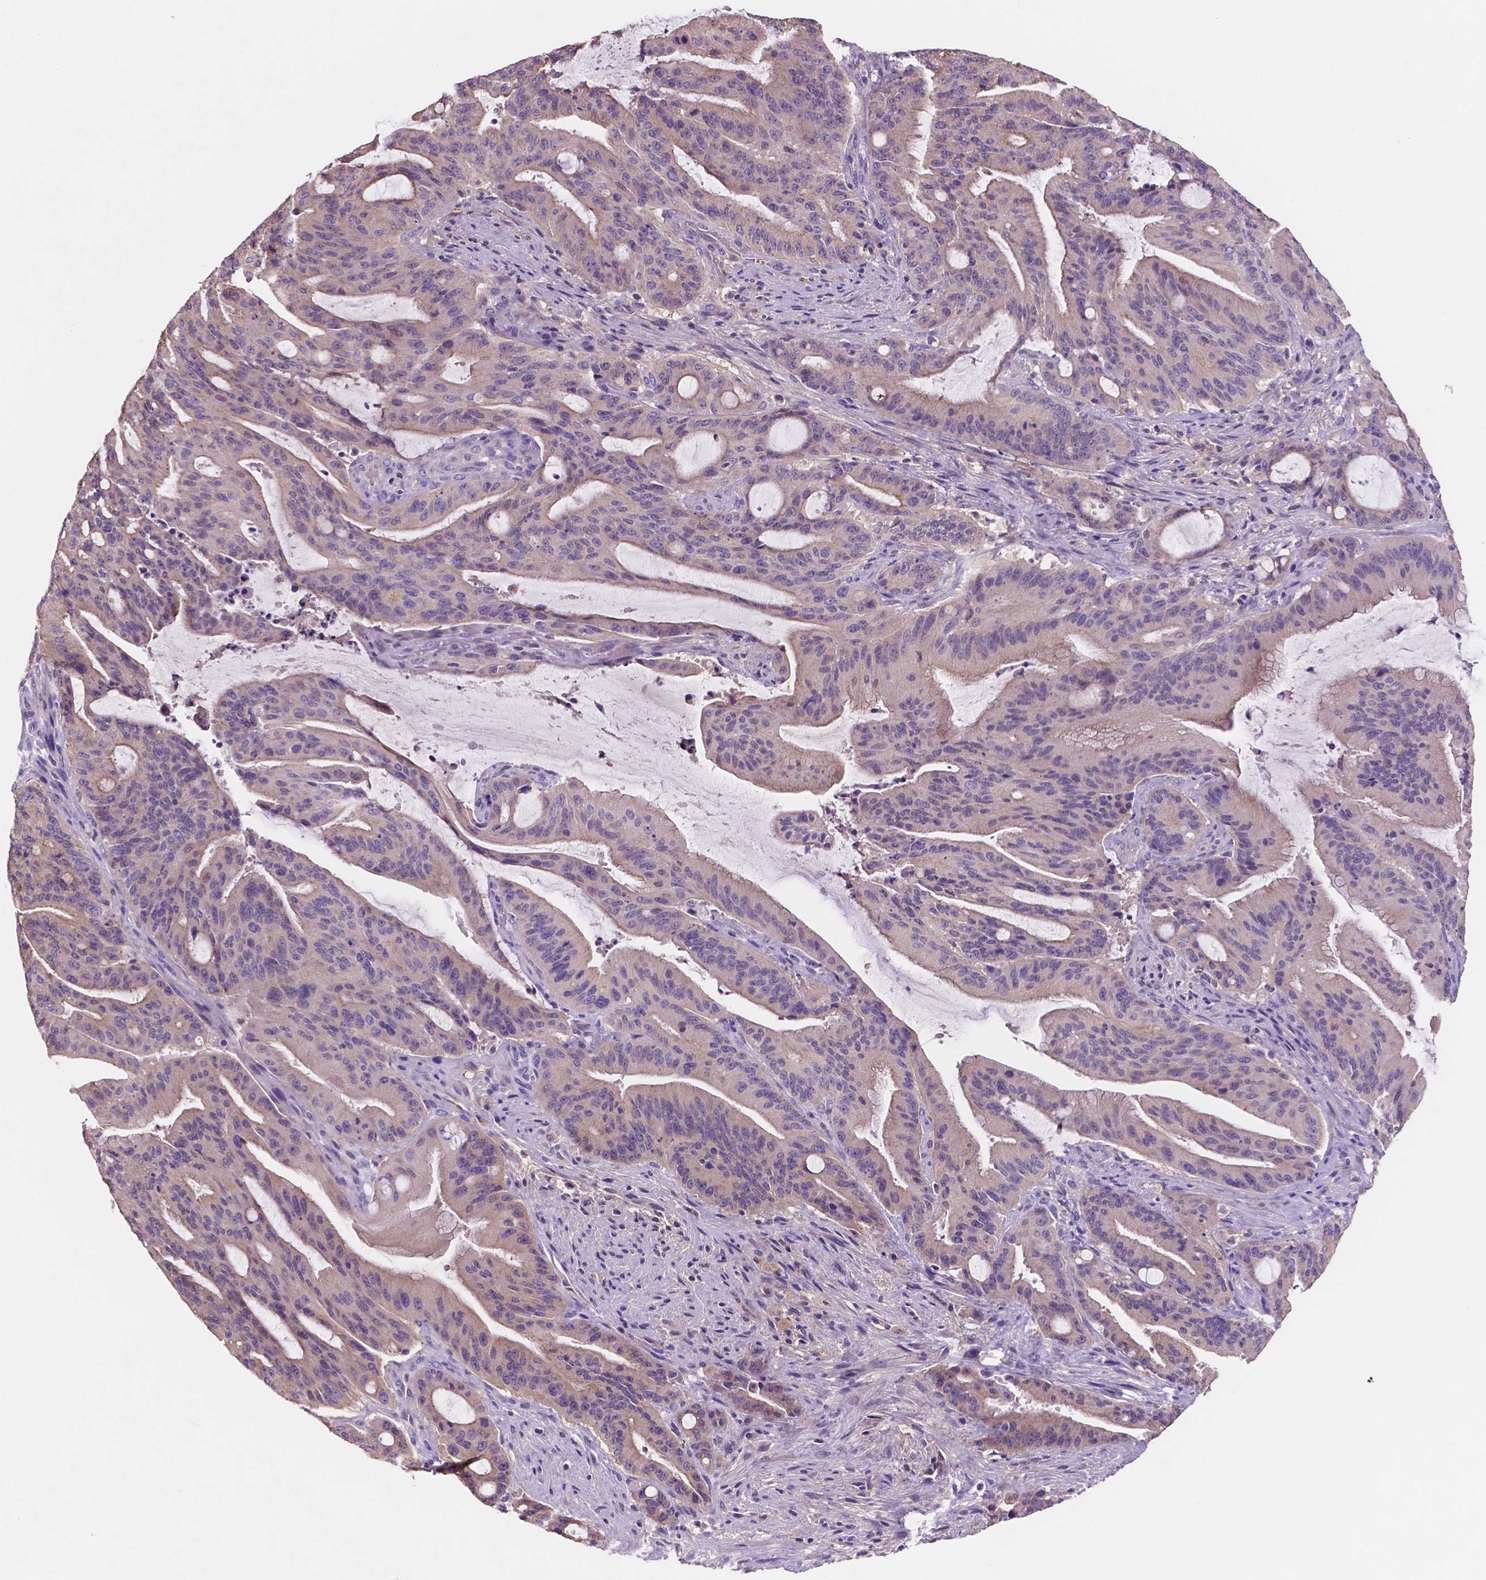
{"staining": {"intensity": "weak", "quantity": "<25%", "location": "cytoplasmic/membranous"}, "tissue": "liver cancer", "cell_type": "Tumor cells", "image_type": "cancer", "snomed": [{"axis": "morphology", "description": "Cholangiocarcinoma"}, {"axis": "topography", "description": "Liver"}], "caption": "Human liver cholangiocarcinoma stained for a protein using immunohistochemistry (IHC) displays no staining in tumor cells.", "gene": "MKRN2OS", "patient": {"sex": "female", "age": 73}}